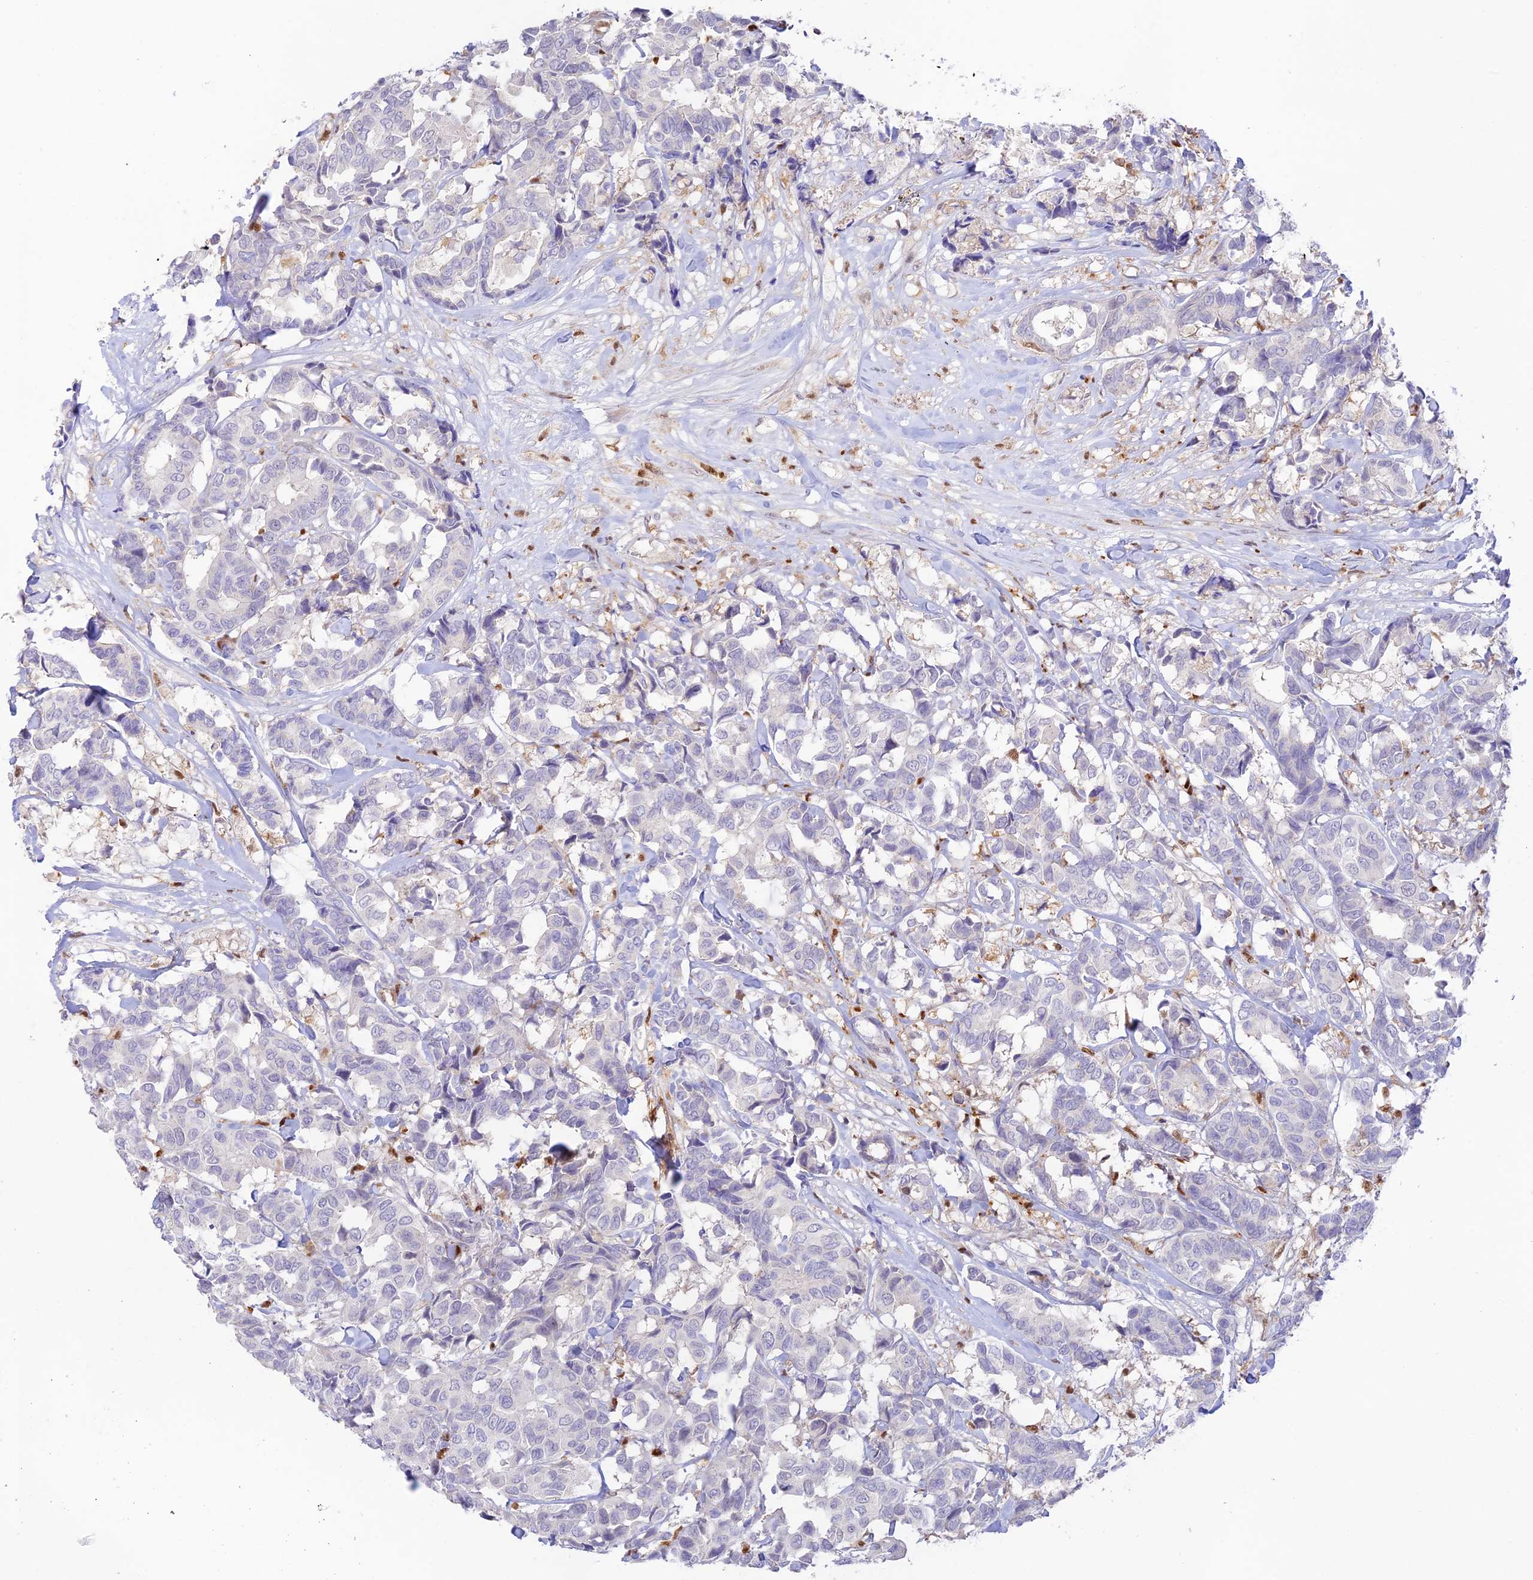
{"staining": {"intensity": "negative", "quantity": "none", "location": "none"}, "tissue": "breast cancer", "cell_type": "Tumor cells", "image_type": "cancer", "snomed": [{"axis": "morphology", "description": "Normal tissue, NOS"}, {"axis": "morphology", "description": "Duct carcinoma"}, {"axis": "topography", "description": "Breast"}], "caption": "DAB immunohistochemical staining of human breast cancer displays no significant expression in tumor cells.", "gene": "DENND1C", "patient": {"sex": "female", "age": 87}}